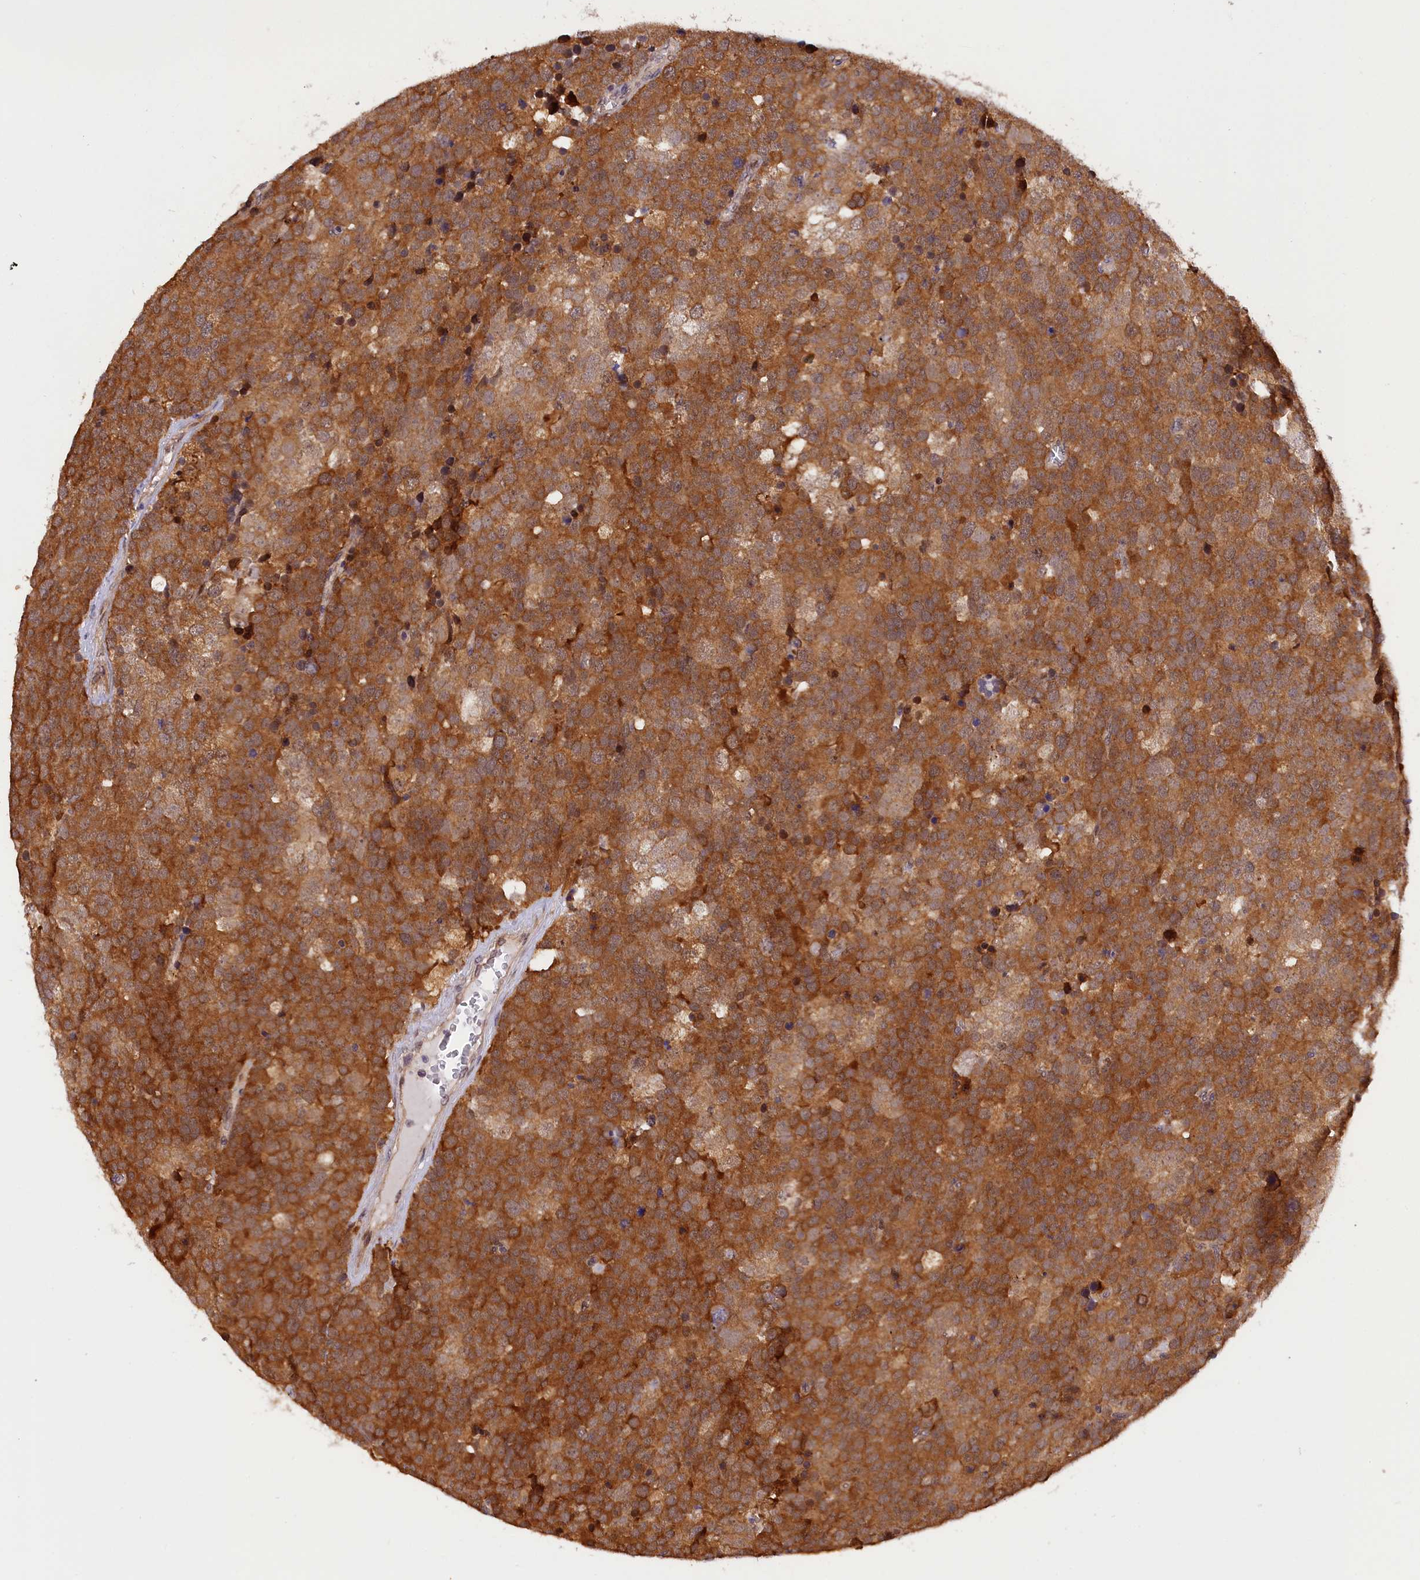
{"staining": {"intensity": "strong", "quantity": ">75%", "location": "cytoplasmic/membranous"}, "tissue": "testis cancer", "cell_type": "Tumor cells", "image_type": "cancer", "snomed": [{"axis": "morphology", "description": "Seminoma, NOS"}, {"axis": "topography", "description": "Testis"}], "caption": "A brown stain shows strong cytoplasmic/membranous staining of a protein in testis cancer (seminoma) tumor cells. (DAB IHC, brown staining for protein, blue staining for nuclei).", "gene": "SAMD4A", "patient": {"sex": "male", "age": 71}}